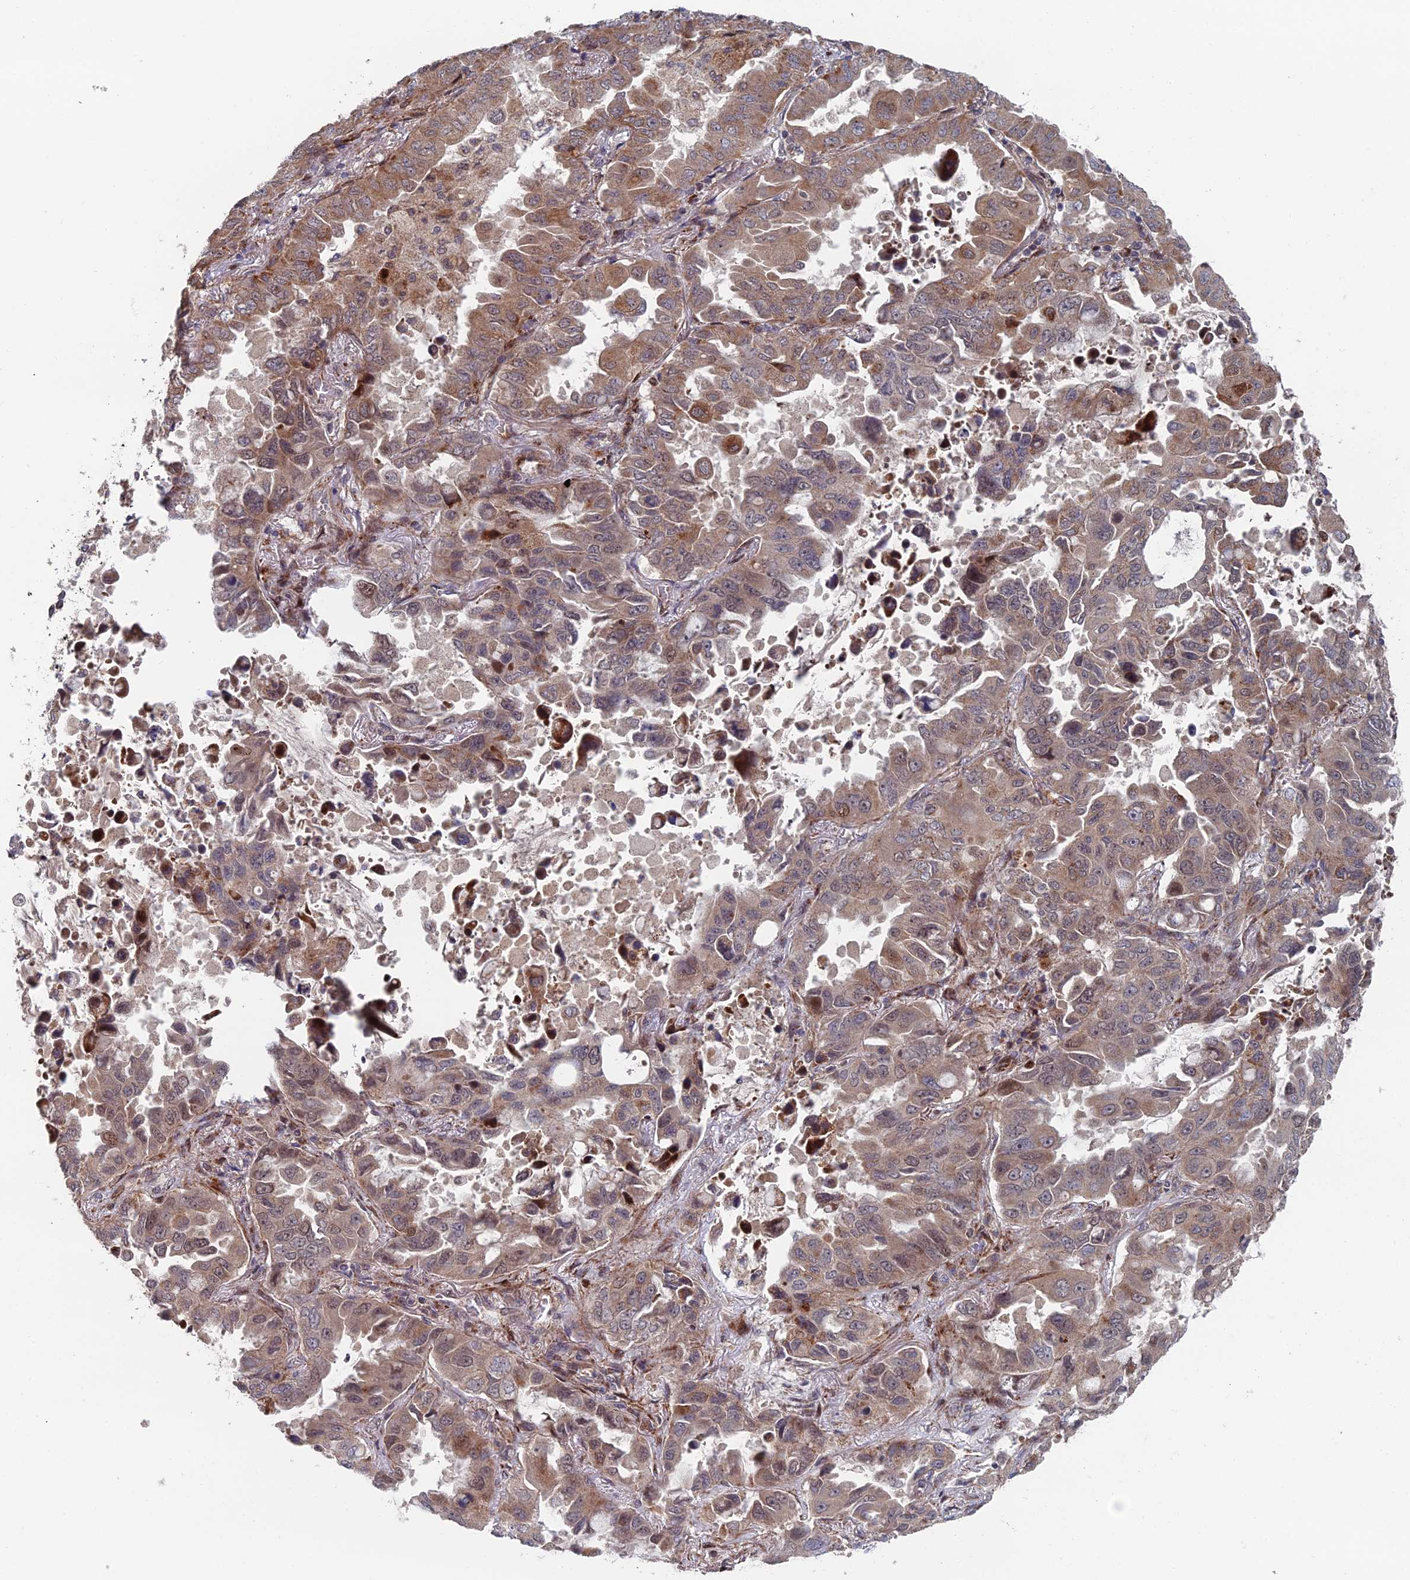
{"staining": {"intensity": "moderate", "quantity": "25%-75%", "location": "cytoplasmic/membranous"}, "tissue": "lung cancer", "cell_type": "Tumor cells", "image_type": "cancer", "snomed": [{"axis": "morphology", "description": "Adenocarcinoma, NOS"}, {"axis": "topography", "description": "Lung"}], "caption": "There is medium levels of moderate cytoplasmic/membranous expression in tumor cells of lung cancer, as demonstrated by immunohistochemical staining (brown color).", "gene": "GTF2IRD1", "patient": {"sex": "male", "age": 64}}